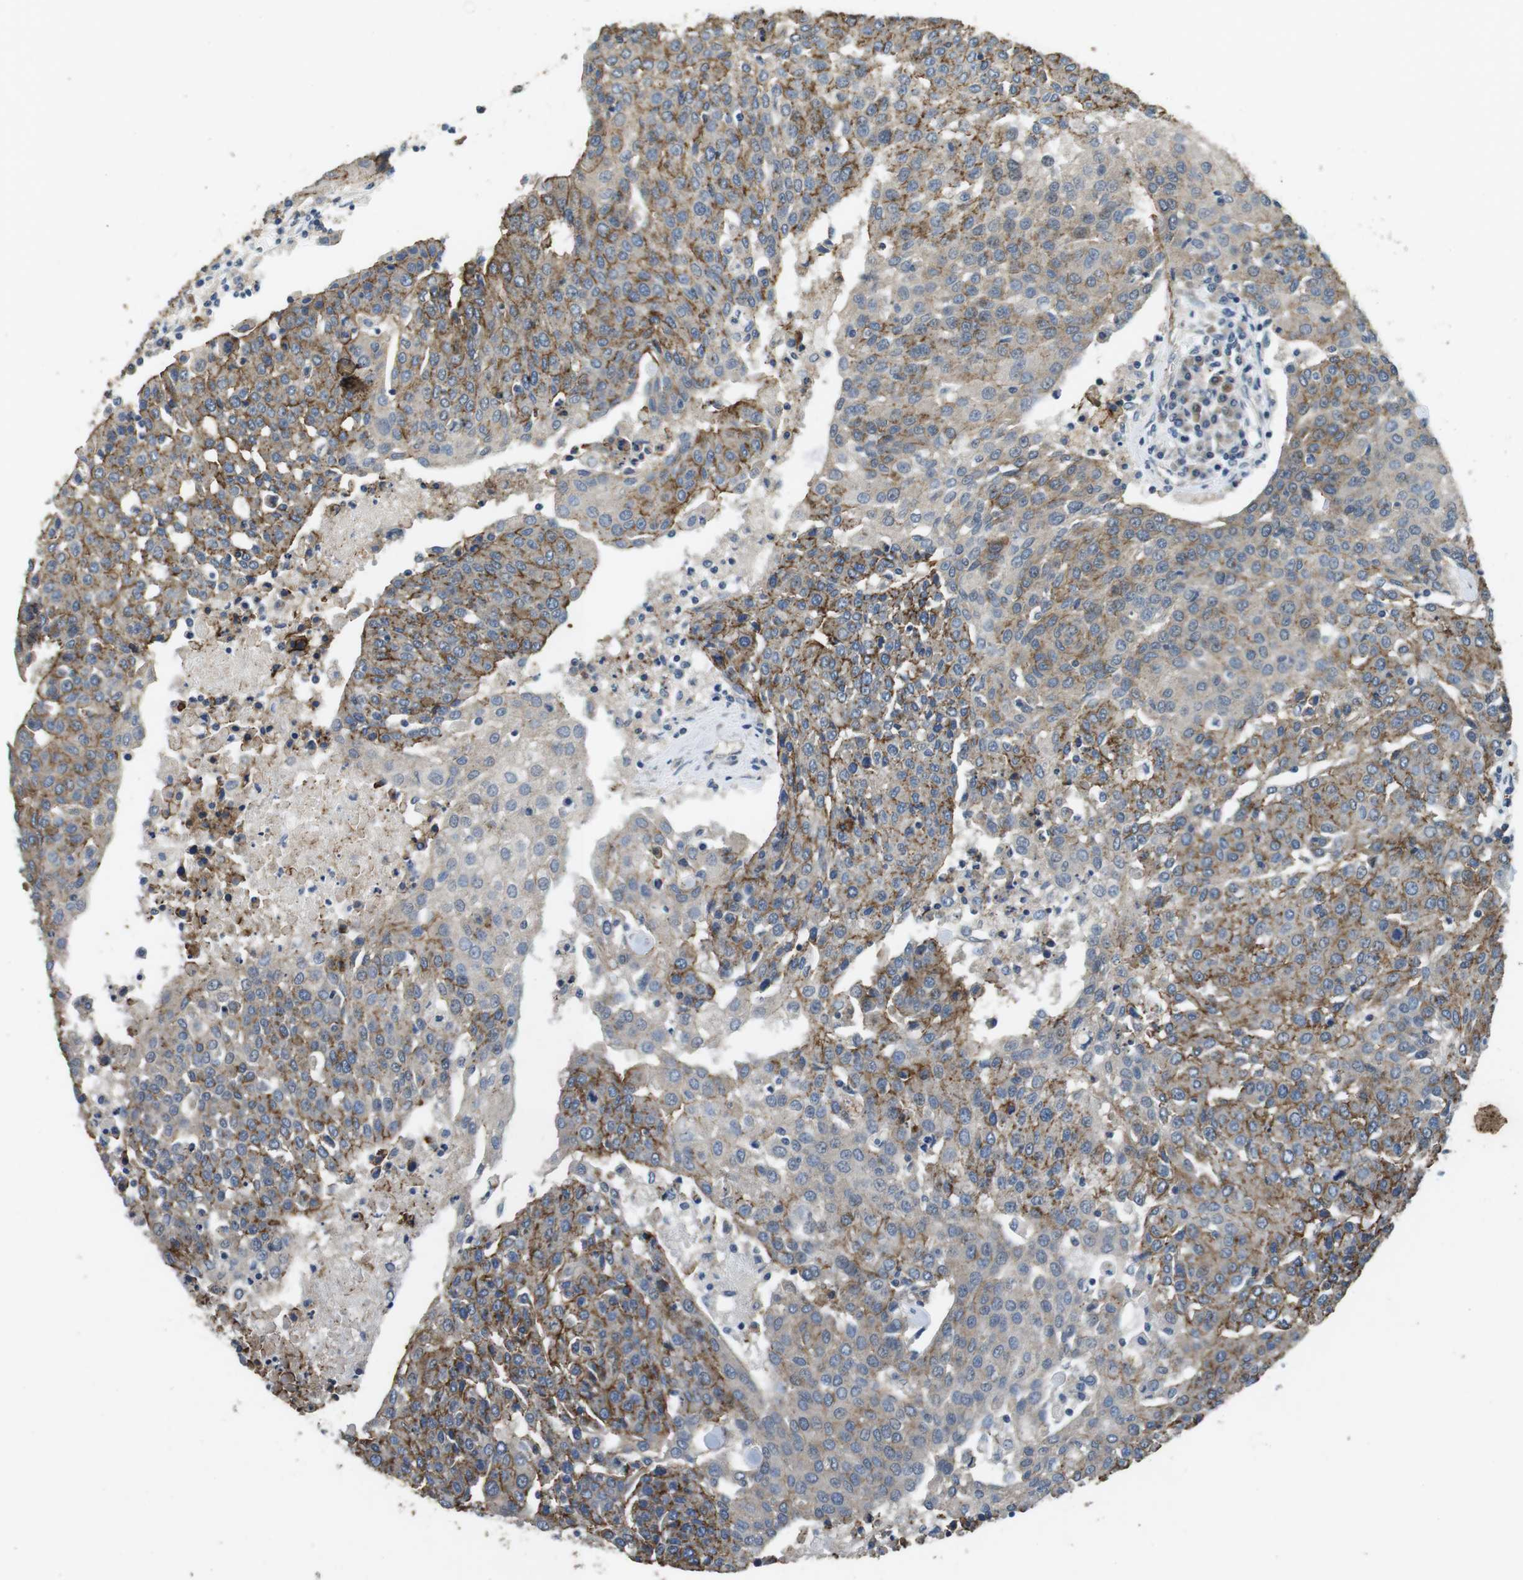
{"staining": {"intensity": "moderate", "quantity": ">75%", "location": "cytoplasmic/membranous"}, "tissue": "urothelial cancer", "cell_type": "Tumor cells", "image_type": "cancer", "snomed": [{"axis": "morphology", "description": "Urothelial carcinoma, High grade"}, {"axis": "topography", "description": "Urinary bladder"}], "caption": "High-magnification brightfield microscopy of urothelial cancer stained with DAB (brown) and counterstained with hematoxylin (blue). tumor cells exhibit moderate cytoplasmic/membranous positivity is seen in approximately>75% of cells. (IHC, brightfield microscopy, high magnification).", "gene": "CLDN7", "patient": {"sex": "female", "age": 85}}